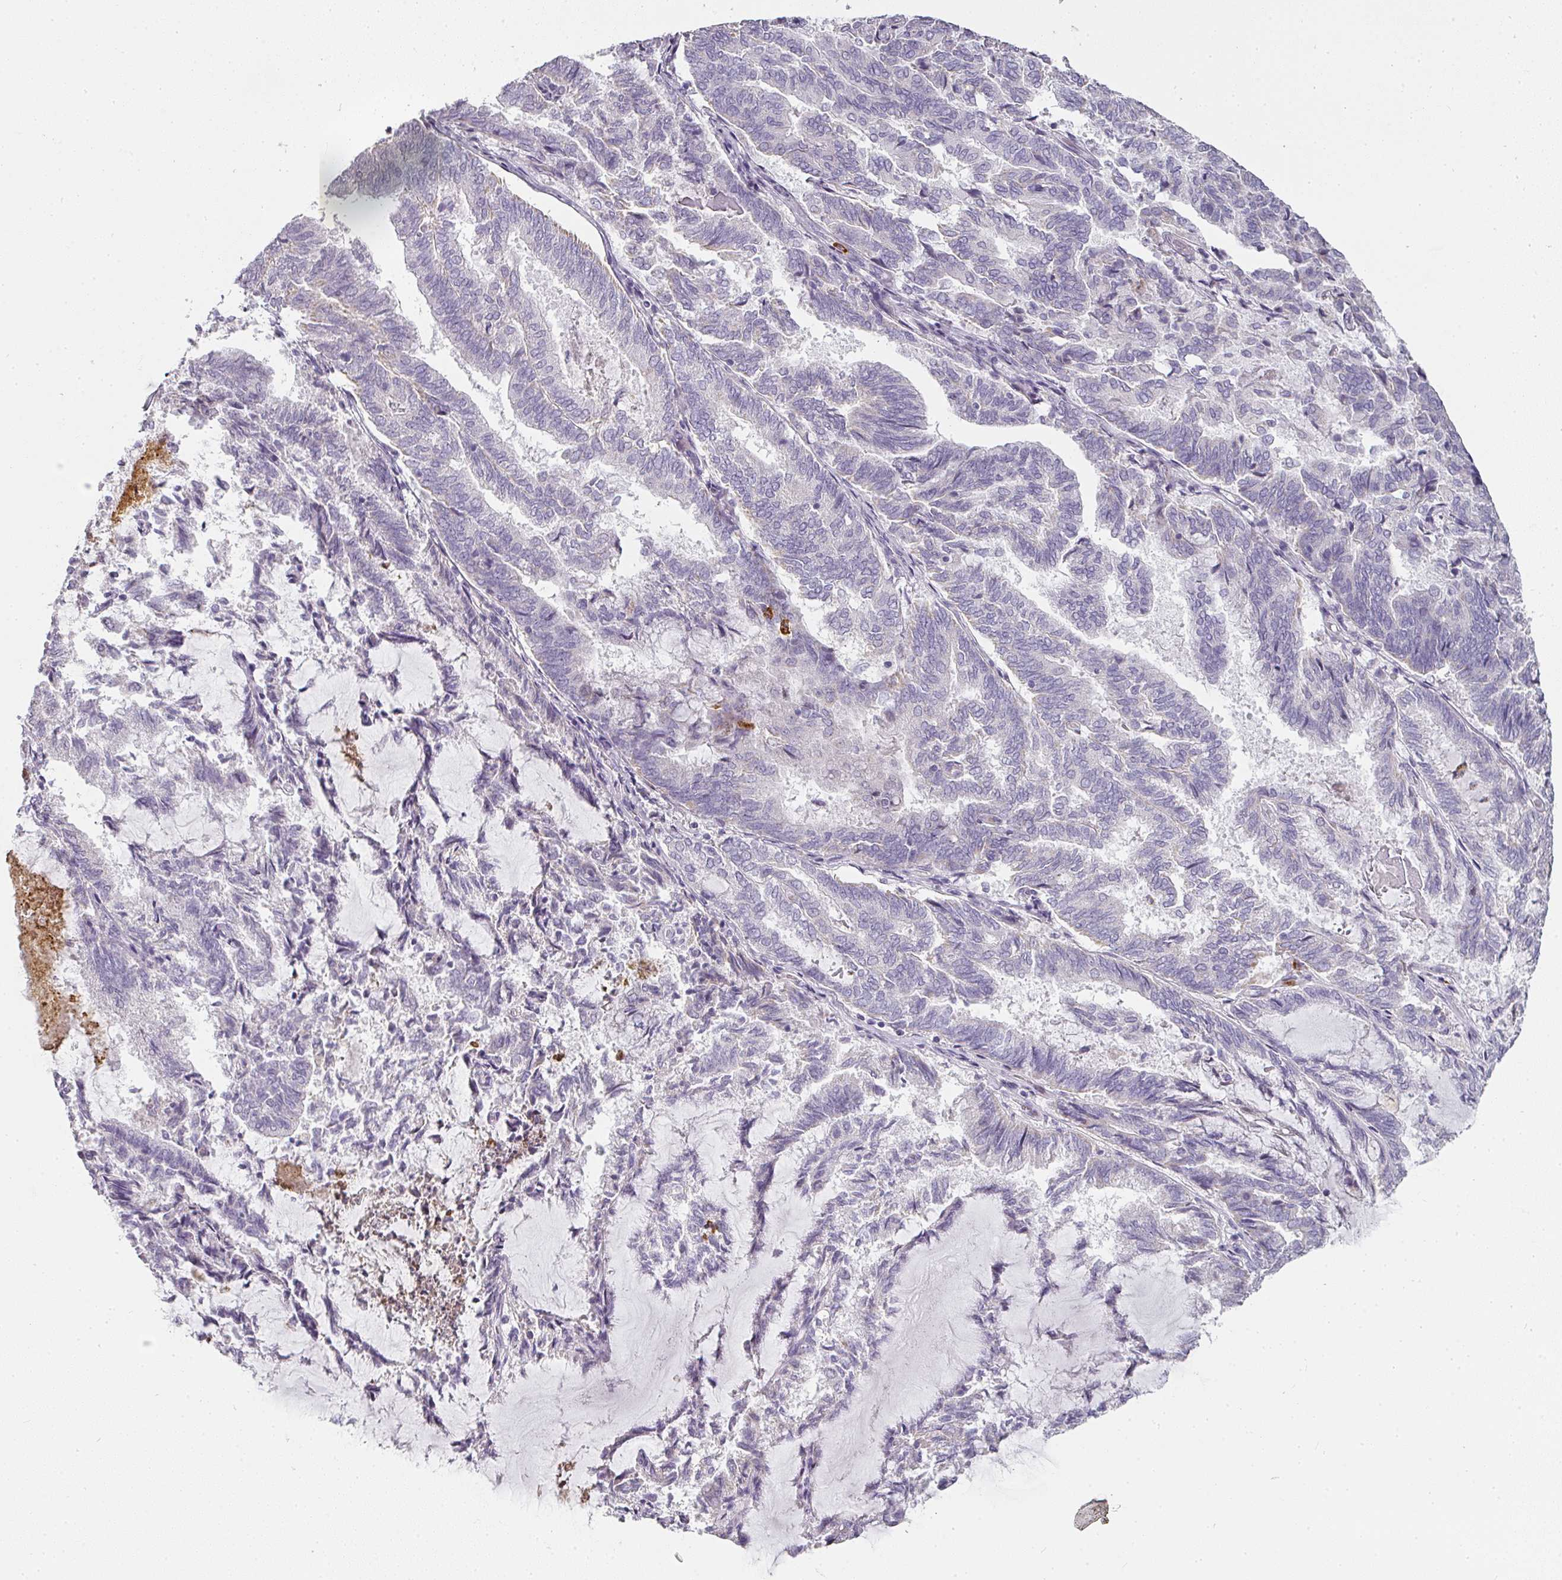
{"staining": {"intensity": "negative", "quantity": "none", "location": "none"}, "tissue": "endometrial cancer", "cell_type": "Tumor cells", "image_type": "cancer", "snomed": [{"axis": "morphology", "description": "Adenocarcinoma, NOS"}, {"axis": "topography", "description": "Endometrium"}], "caption": "This image is of endometrial cancer stained with immunohistochemistry to label a protein in brown with the nuclei are counter-stained blue. There is no positivity in tumor cells.", "gene": "CAMP", "patient": {"sex": "female", "age": 80}}